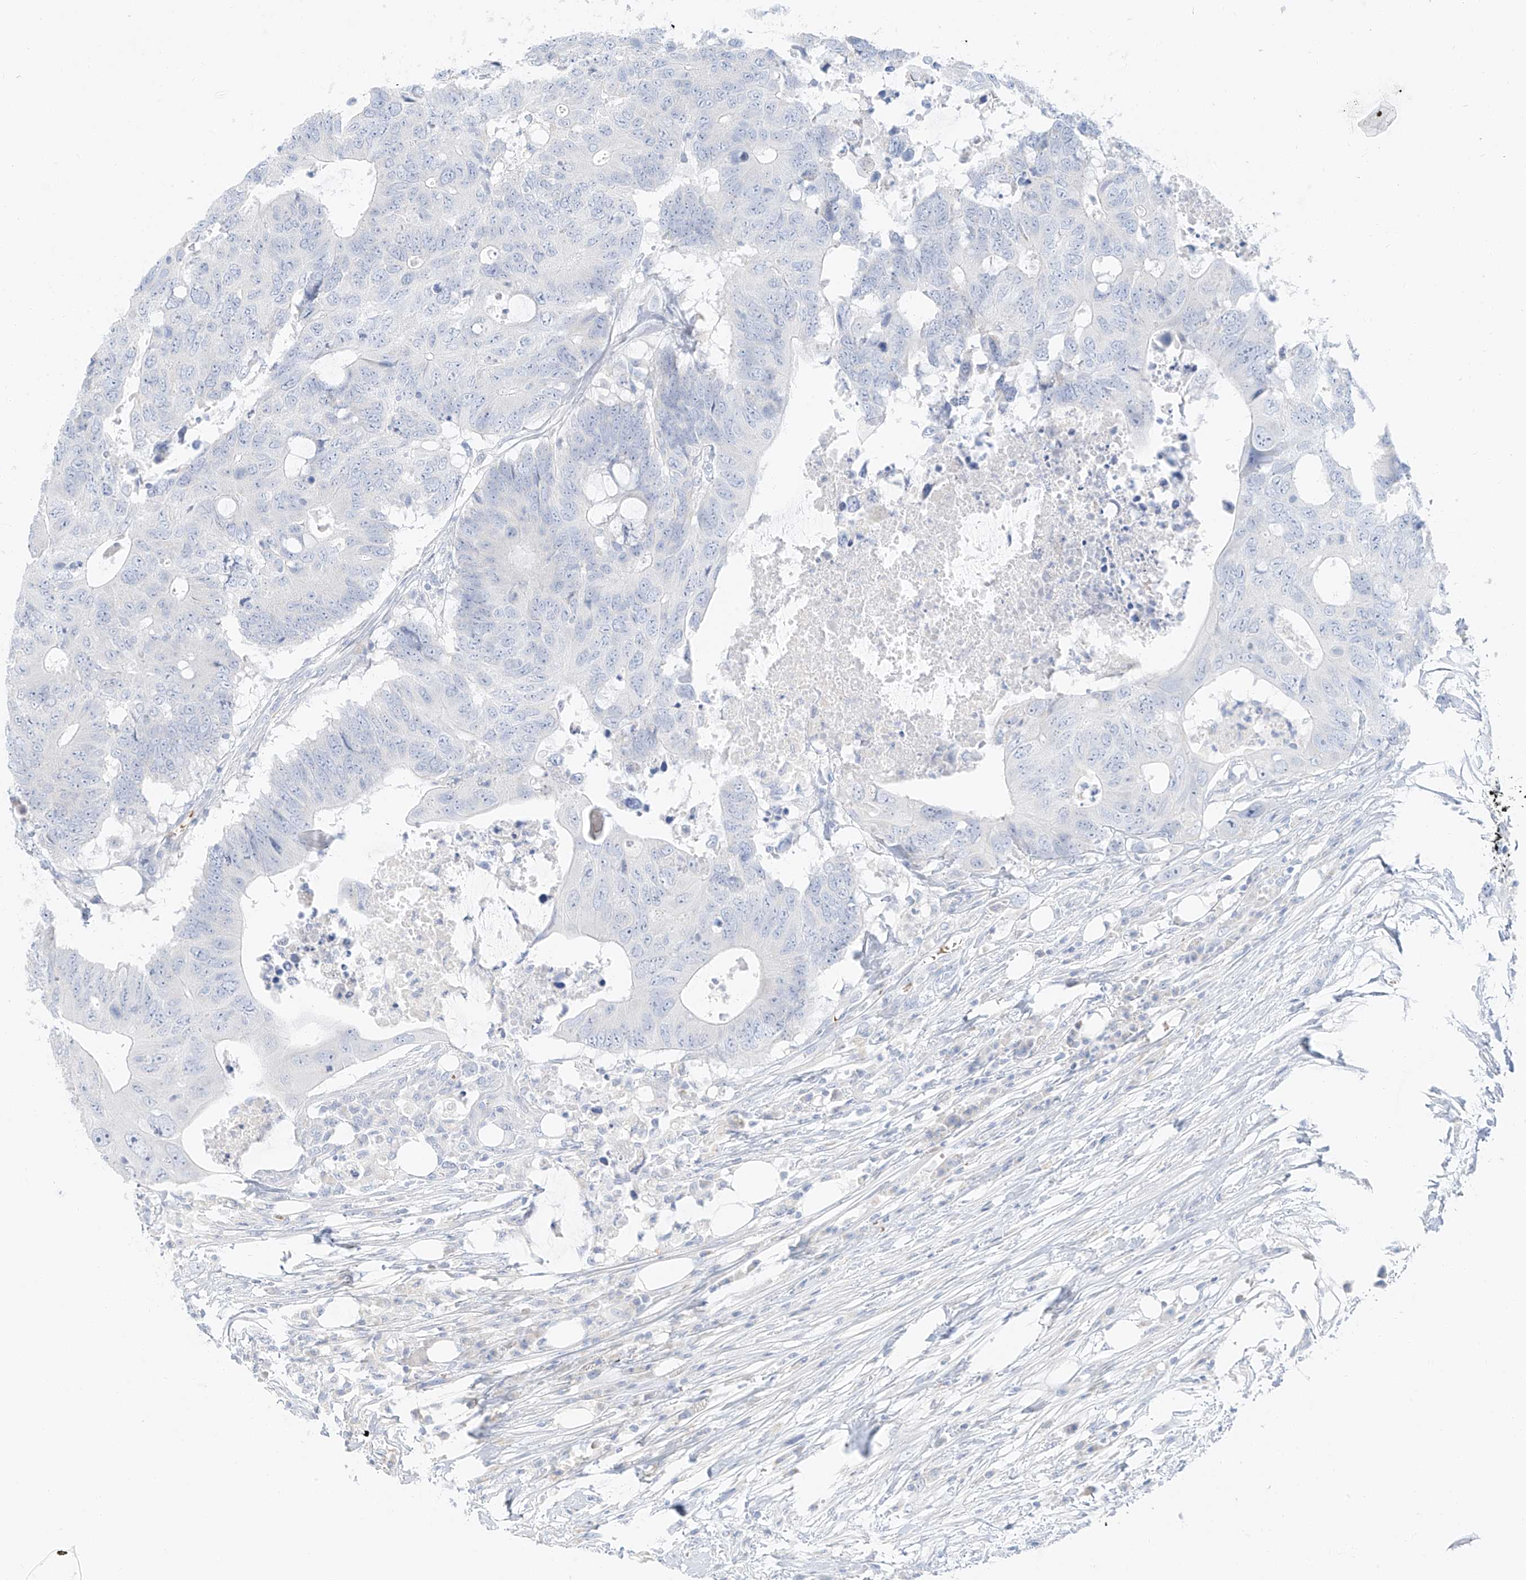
{"staining": {"intensity": "negative", "quantity": "none", "location": "none"}, "tissue": "colorectal cancer", "cell_type": "Tumor cells", "image_type": "cancer", "snomed": [{"axis": "morphology", "description": "Adenocarcinoma, NOS"}, {"axis": "topography", "description": "Colon"}], "caption": "This is an immunohistochemistry micrograph of colorectal cancer. There is no staining in tumor cells.", "gene": "PGC", "patient": {"sex": "male", "age": 71}}